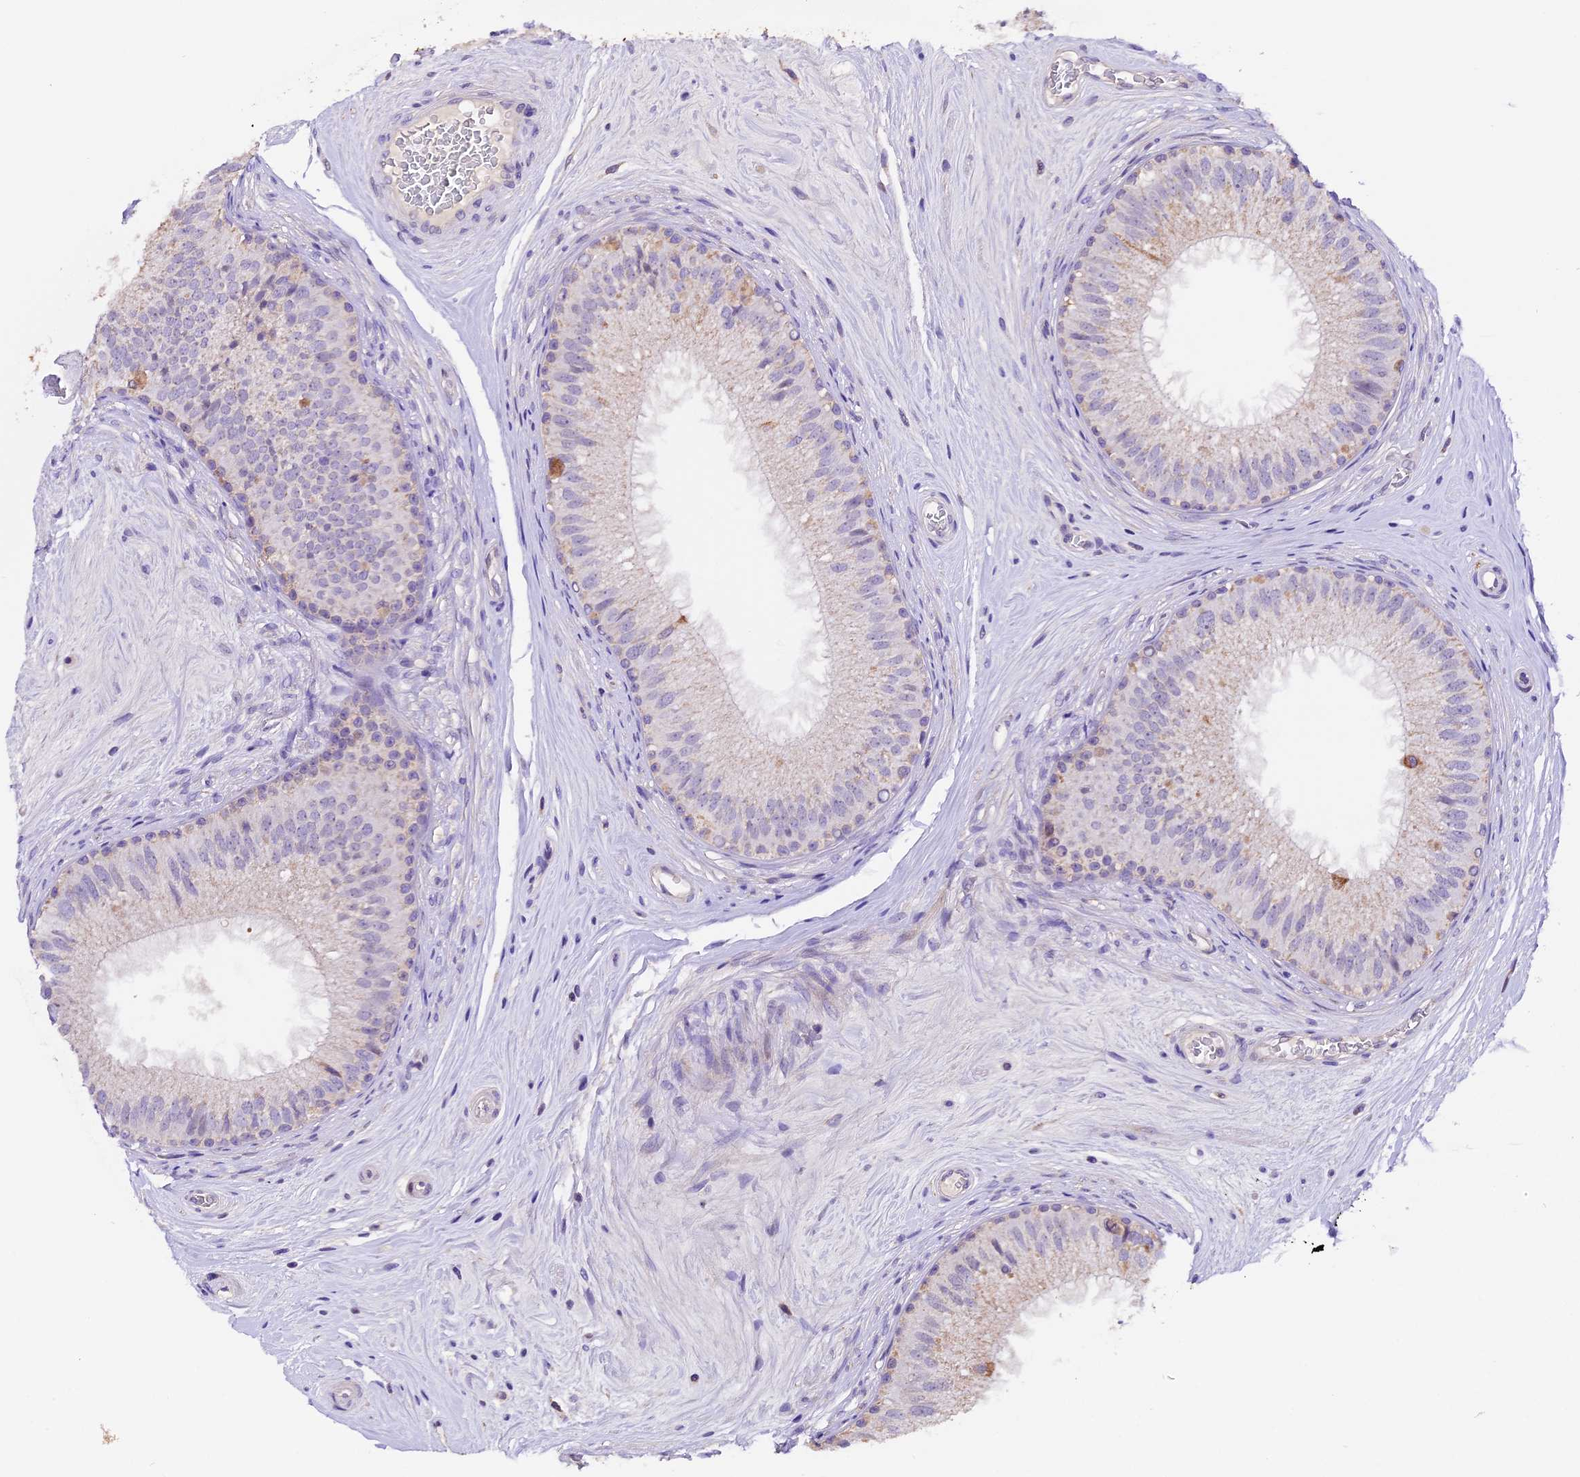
{"staining": {"intensity": "negative", "quantity": "none", "location": "none"}, "tissue": "epididymis", "cell_type": "Glandular cells", "image_type": "normal", "snomed": [{"axis": "morphology", "description": "Normal tissue, NOS"}, {"axis": "topography", "description": "Epididymis"}], "caption": "The IHC micrograph has no significant positivity in glandular cells of epididymis. (Stains: DAB (3,3'-diaminobenzidine) immunohistochemistry with hematoxylin counter stain, Microscopy: brightfield microscopy at high magnification).", "gene": "DDX28", "patient": {"sex": "male", "age": 33}}